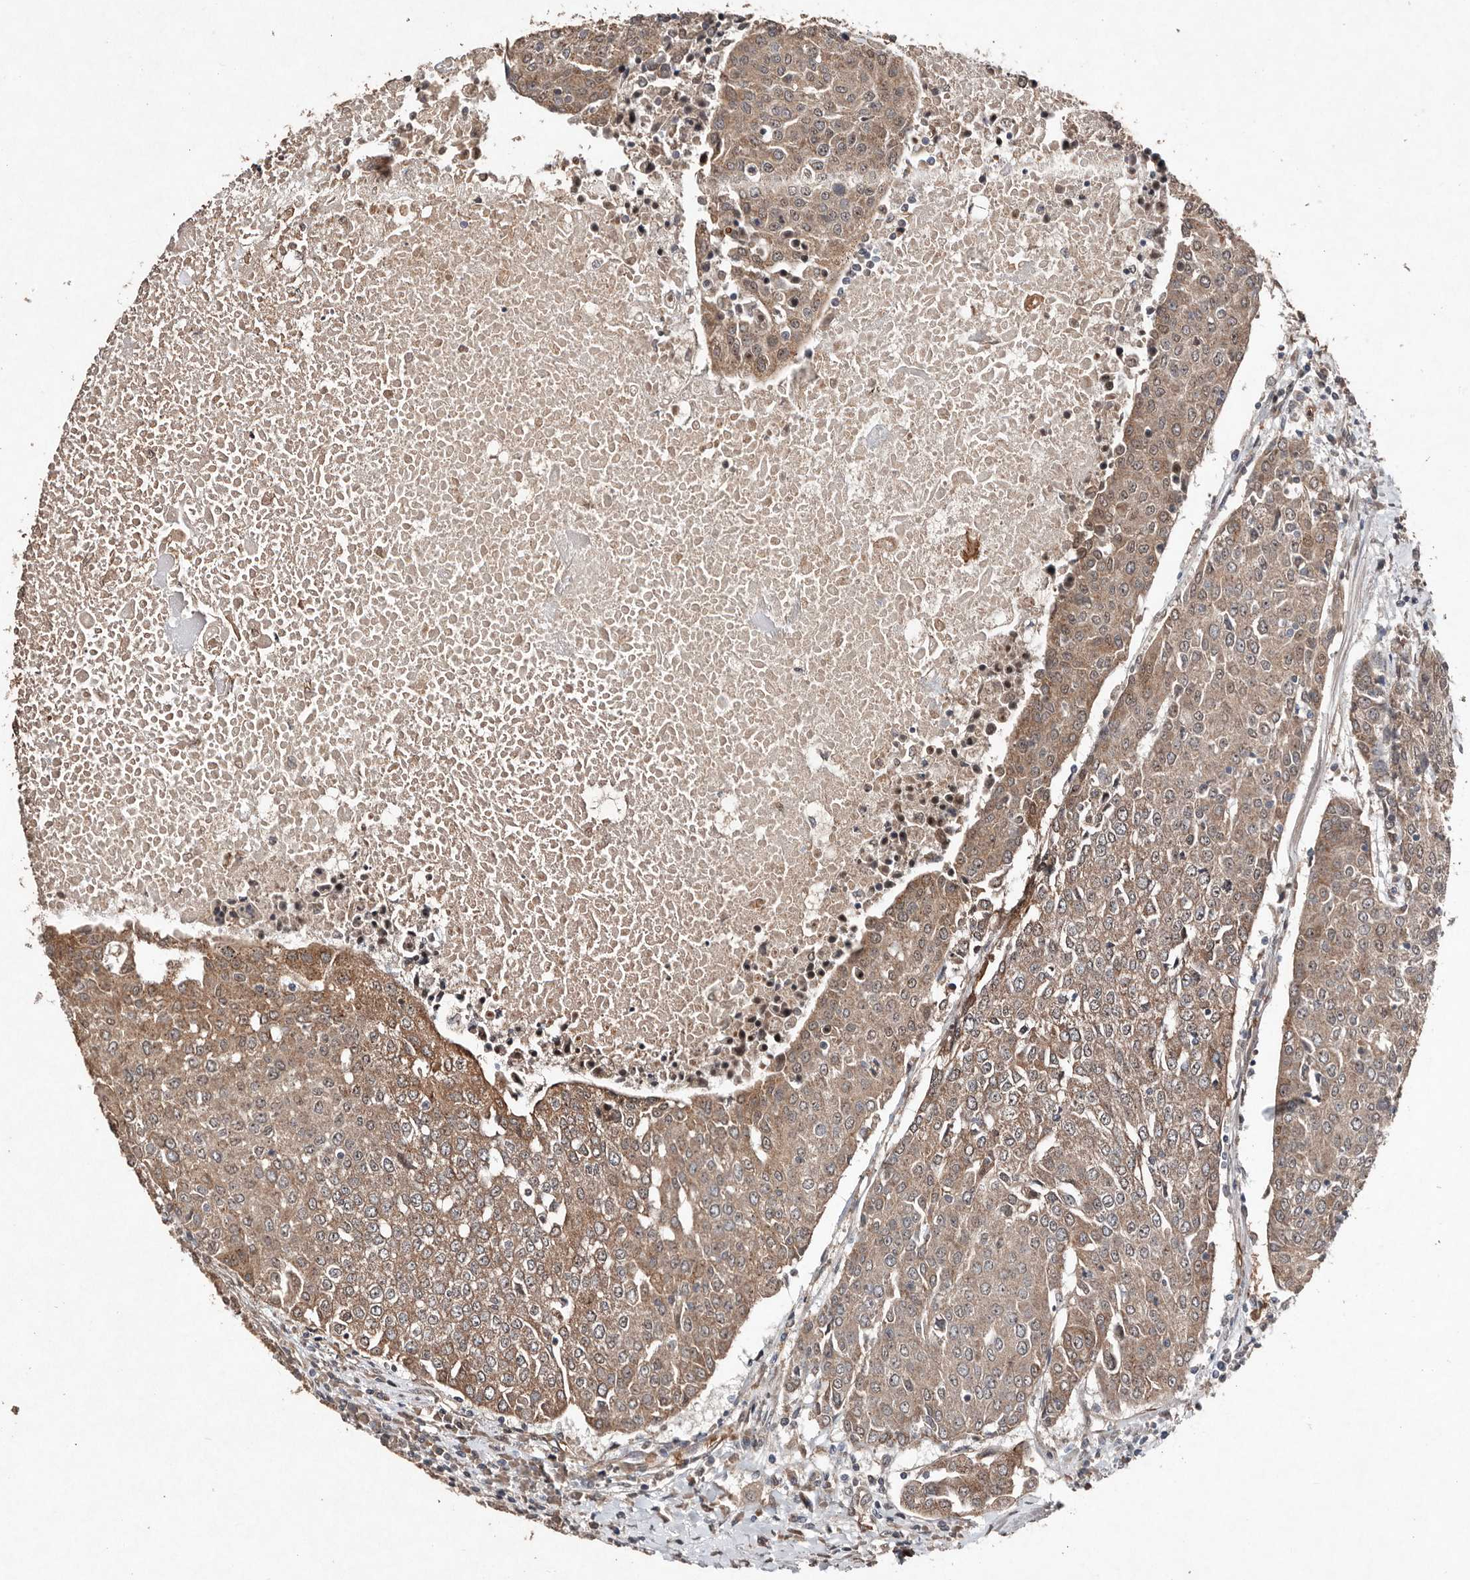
{"staining": {"intensity": "moderate", "quantity": ">75%", "location": "cytoplasmic/membranous"}, "tissue": "urothelial cancer", "cell_type": "Tumor cells", "image_type": "cancer", "snomed": [{"axis": "morphology", "description": "Urothelial carcinoma, High grade"}, {"axis": "topography", "description": "Urinary bladder"}], "caption": "High-grade urothelial carcinoma stained with DAB immunohistochemistry (IHC) exhibits medium levels of moderate cytoplasmic/membranous positivity in about >75% of tumor cells. Ihc stains the protein in brown and the nuclei are stained blue.", "gene": "DIP2C", "patient": {"sex": "female", "age": 85}}